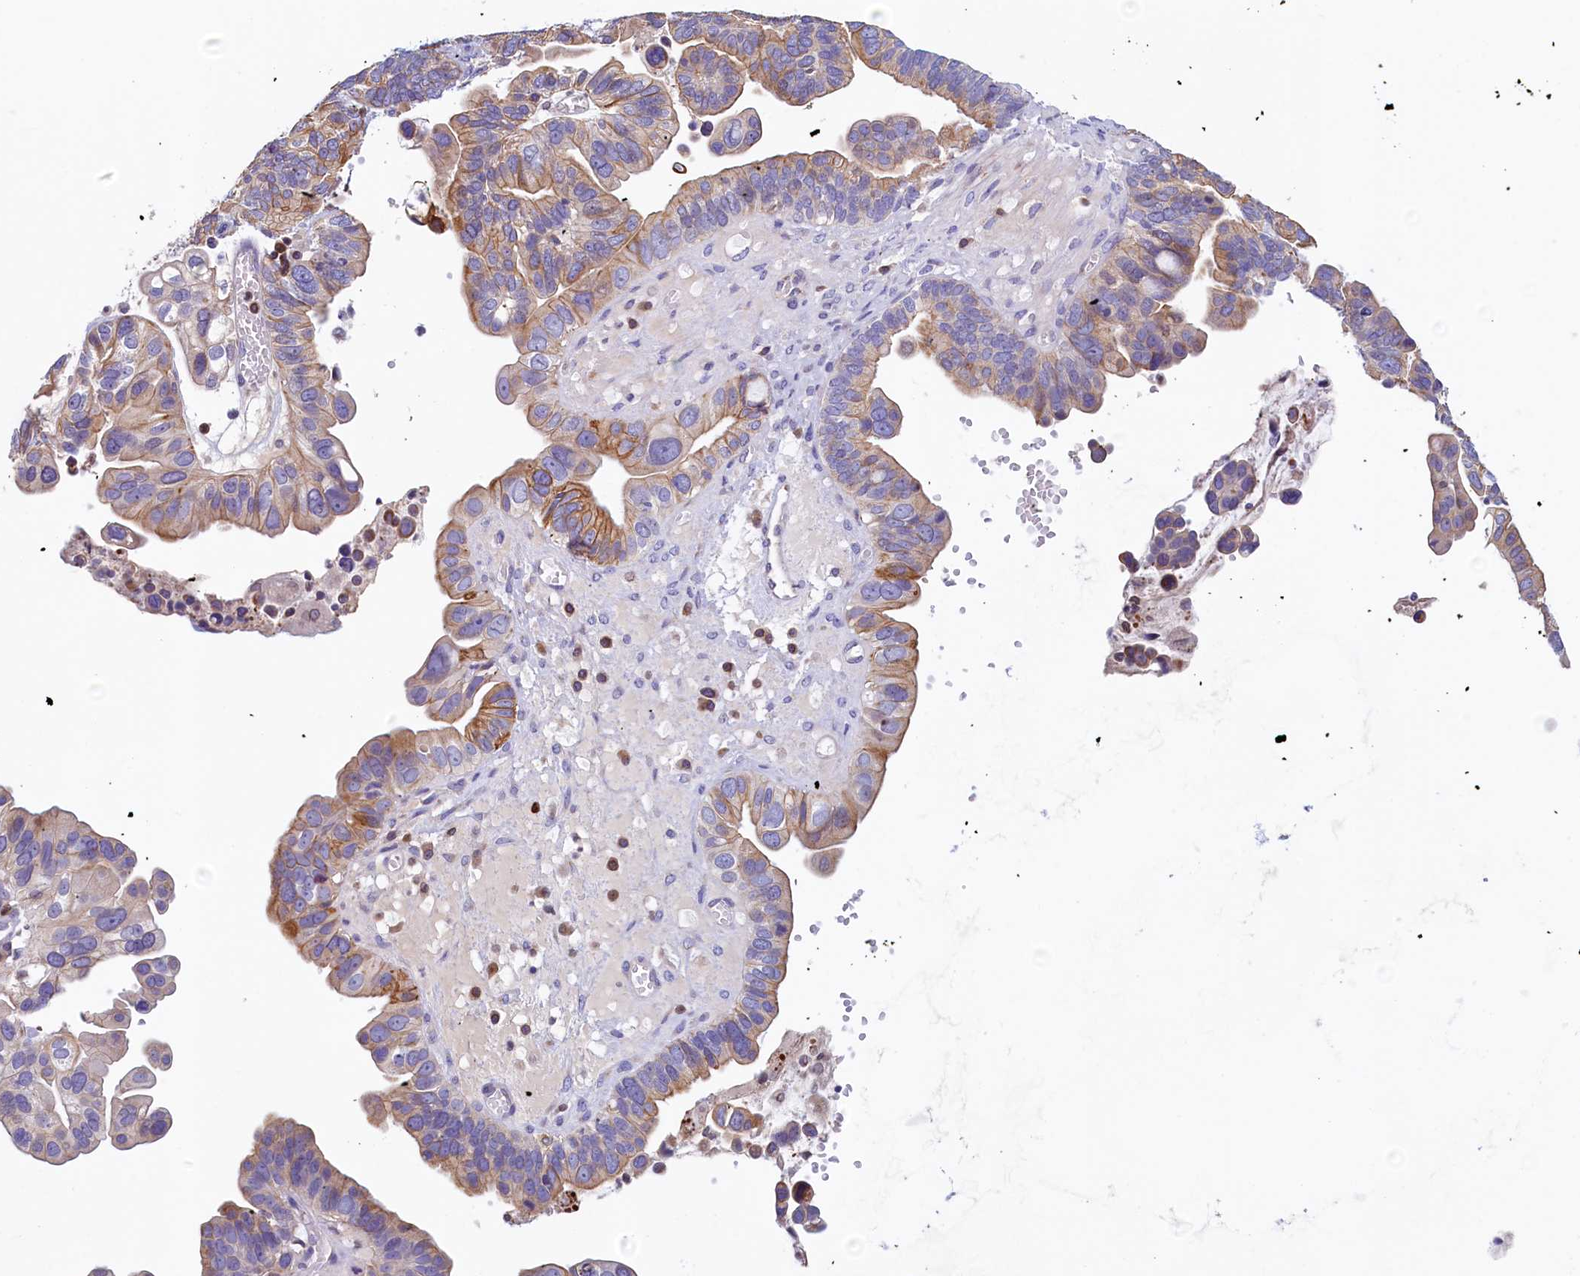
{"staining": {"intensity": "moderate", "quantity": "25%-75%", "location": "cytoplasmic/membranous"}, "tissue": "ovarian cancer", "cell_type": "Tumor cells", "image_type": "cancer", "snomed": [{"axis": "morphology", "description": "Cystadenocarcinoma, serous, NOS"}, {"axis": "topography", "description": "Ovary"}], "caption": "Immunohistochemistry of human ovarian cancer displays medium levels of moderate cytoplasmic/membranous expression in approximately 25%-75% of tumor cells.", "gene": "TRAF3IP3", "patient": {"sex": "female", "age": 56}}